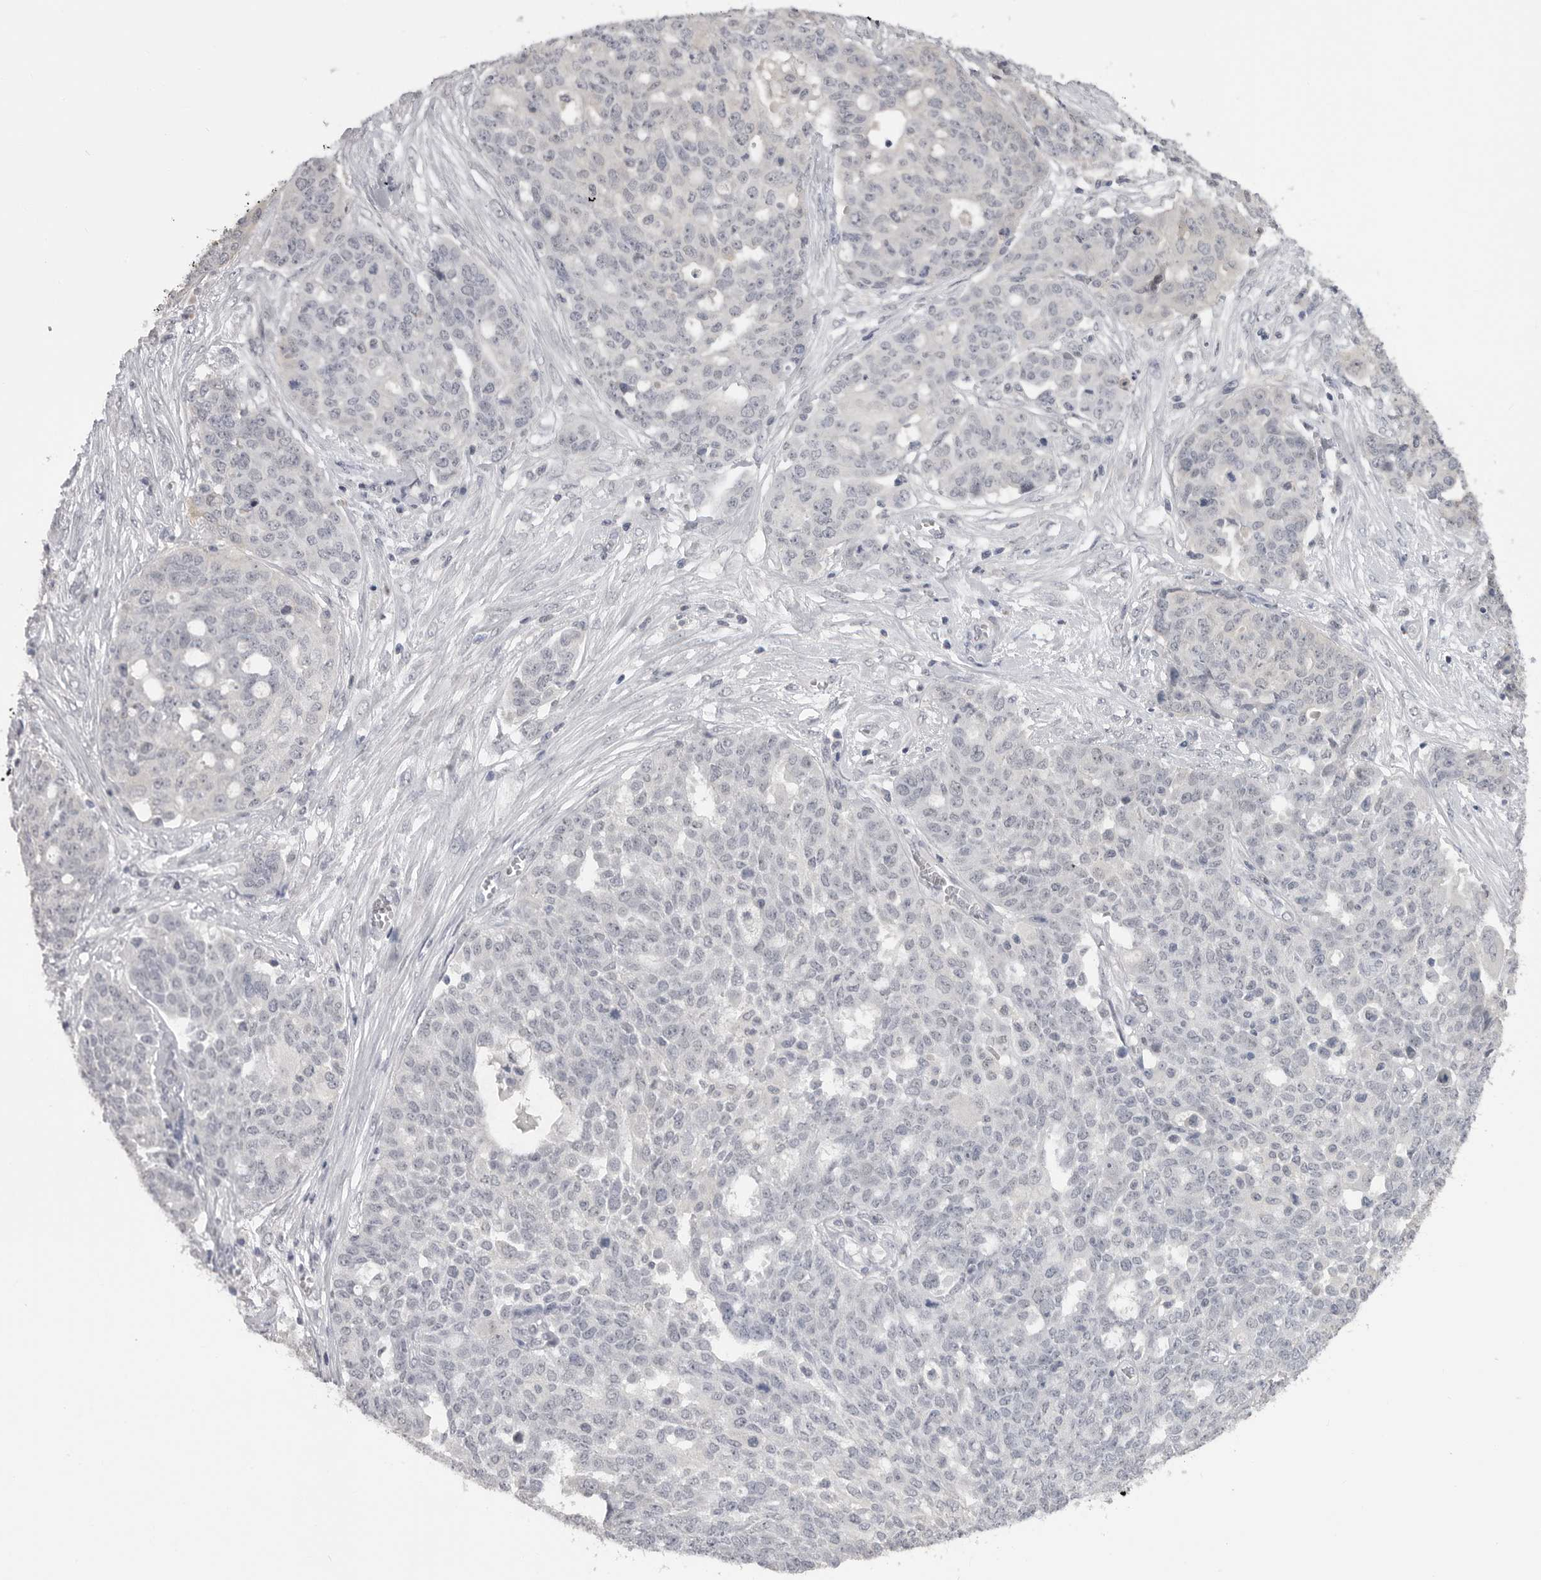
{"staining": {"intensity": "negative", "quantity": "none", "location": "none"}, "tissue": "ovarian cancer", "cell_type": "Tumor cells", "image_type": "cancer", "snomed": [{"axis": "morphology", "description": "Cystadenocarcinoma, serous, NOS"}, {"axis": "topography", "description": "Soft tissue"}, {"axis": "topography", "description": "Ovary"}], "caption": "Histopathology image shows no protein positivity in tumor cells of ovarian serous cystadenocarcinoma tissue.", "gene": "PLEKHF1", "patient": {"sex": "female", "age": 57}}